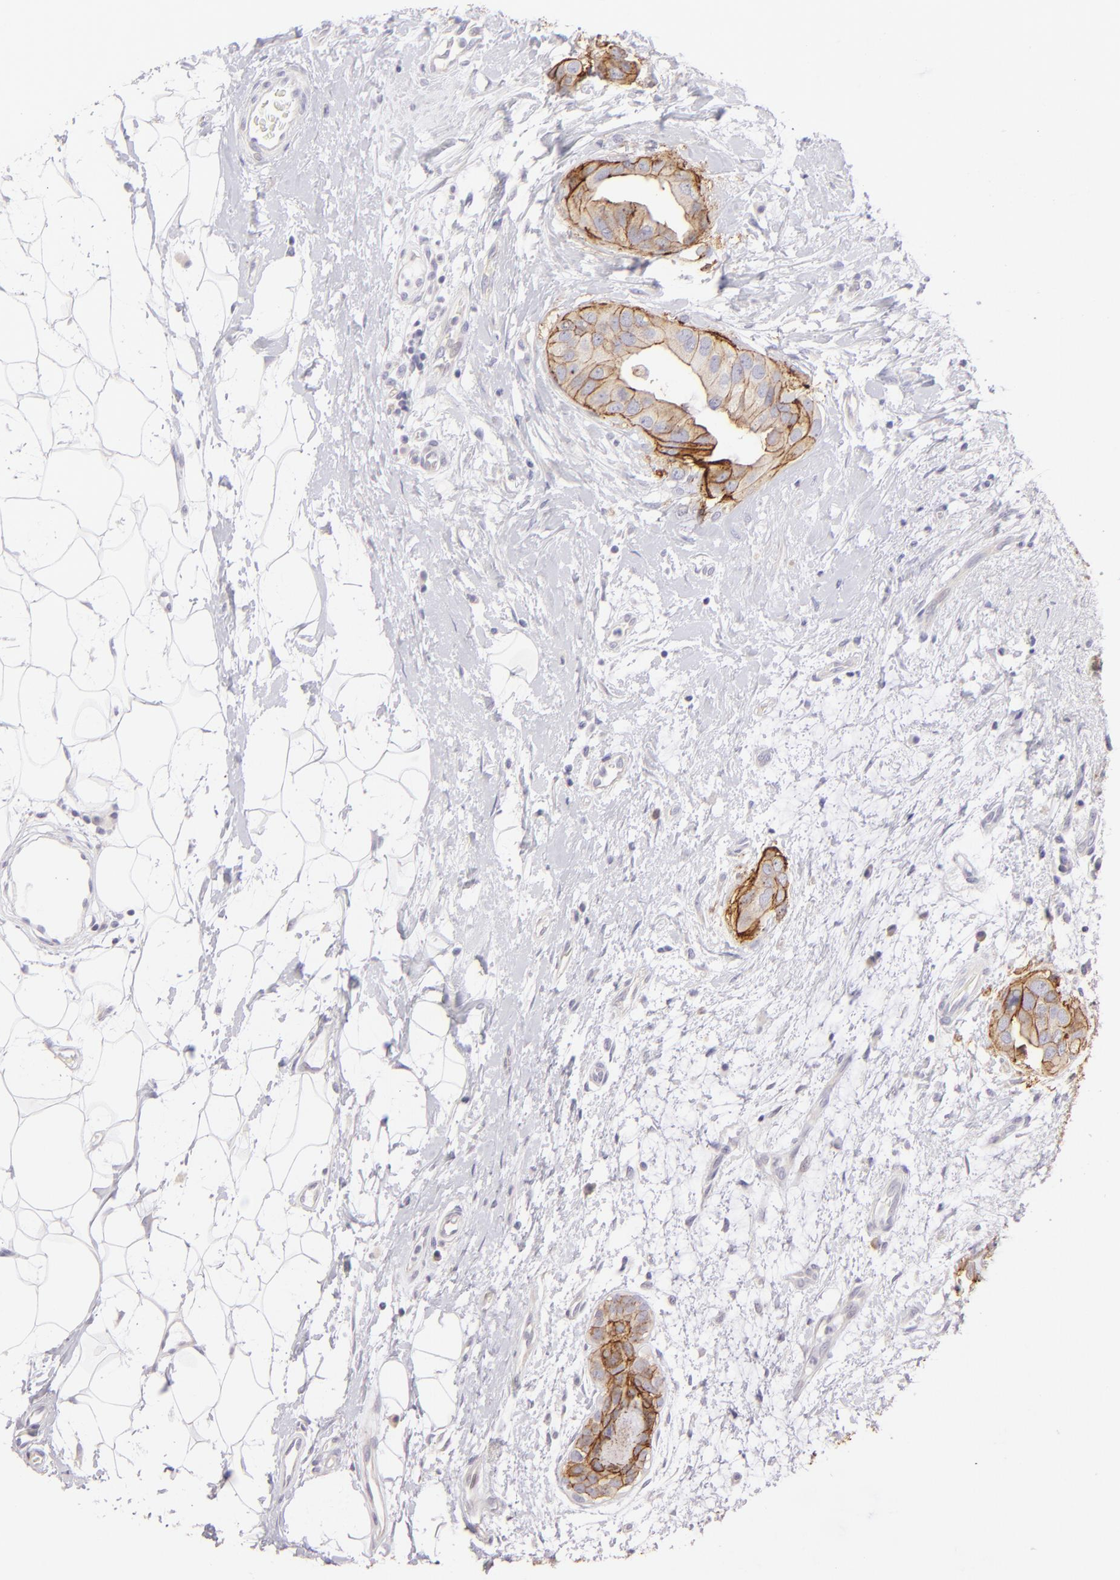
{"staining": {"intensity": "moderate", "quantity": "25%-75%", "location": "cytoplasmic/membranous"}, "tissue": "breast cancer", "cell_type": "Tumor cells", "image_type": "cancer", "snomed": [{"axis": "morphology", "description": "Duct carcinoma"}, {"axis": "topography", "description": "Breast"}], "caption": "The image reveals immunohistochemical staining of intraductal carcinoma (breast). There is moderate cytoplasmic/membranous positivity is present in approximately 25%-75% of tumor cells.", "gene": "CLDN4", "patient": {"sex": "female", "age": 40}}